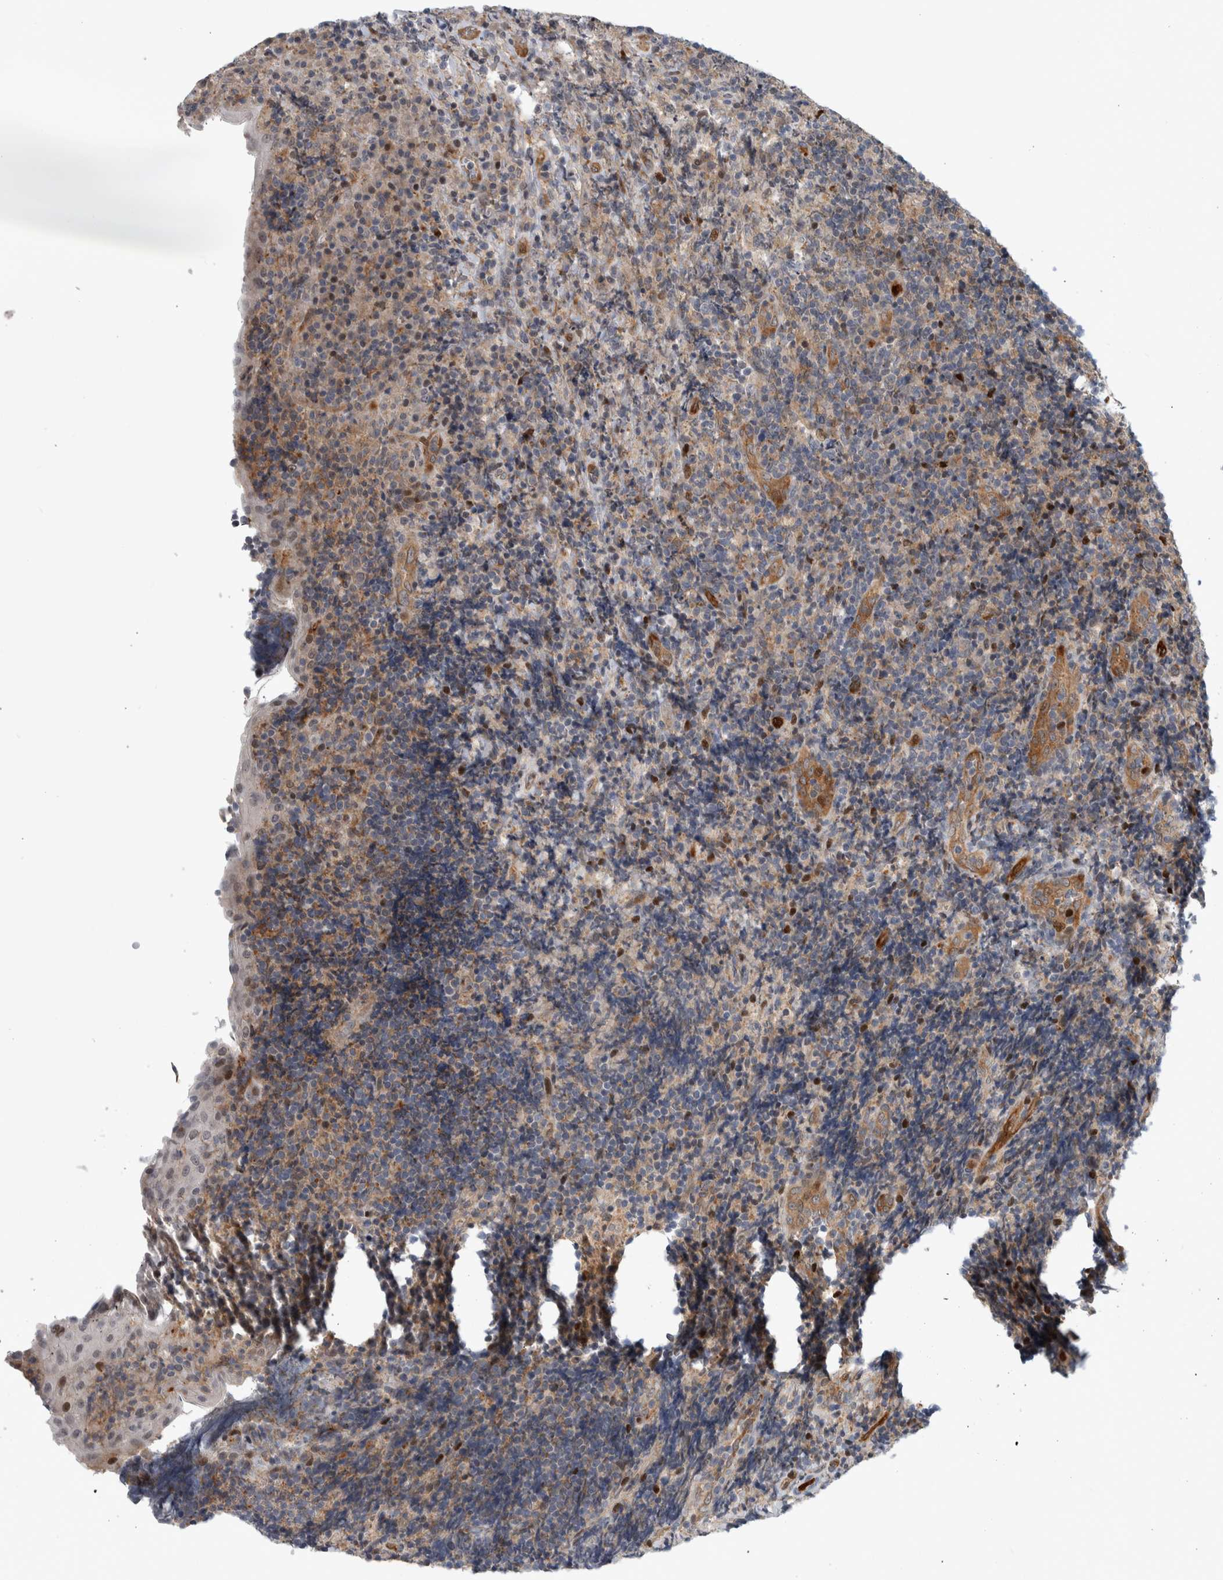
{"staining": {"intensity": "negative", "quantity": "none", "location": "none"}, "tissue": "lymphoma", "cell_type": "Tumor cells", "image_type": "cancer", "snomed": [{"axis": "morphology", "description": "Malignant lymphoma, non-Hodgkin's type, High grade"}, {"axis": "topography", "description": "Tonsil"}], "caption": "Immunohistochemical staining of lymphoma displays no significant positivity in tumor cells.", "gene": "MSL1", "patient": {"sex": "female", "age": 36}}